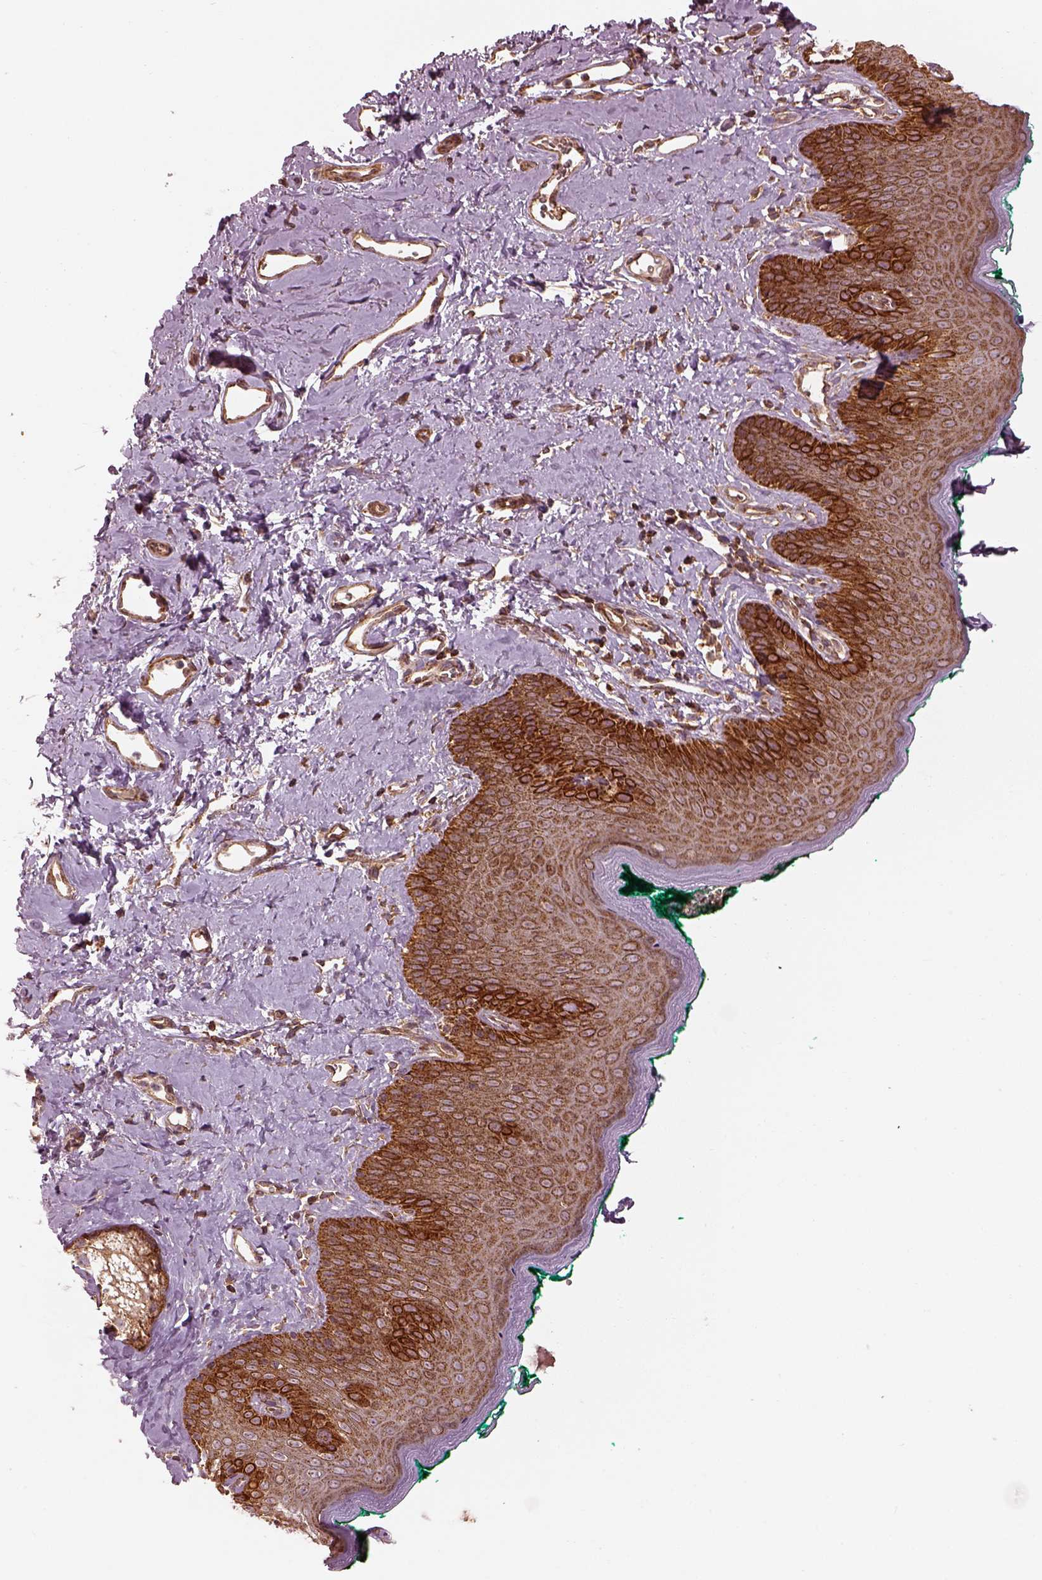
{"staining": {"intensity": "strong", "quantity": ">75%", "location": "cytoplasmic/membranous"}, "tissue": "skin", "cell_type": "Epidermal cells", "image_type": "normal", "snomed": [{"axis": "morphology", "description": "Normal tissue, NOS"}, {"axis": "topography", "description": "Vulva"}], "caption": "An immunohistochemistry micrograph of normal tissue is shown. Protein staining in brown highlights strong cytoplasmic/membranous positivity in skin within epidermal cells.", "gene": "LSM14A", "patient": {"sex": "female", "age": 66}}